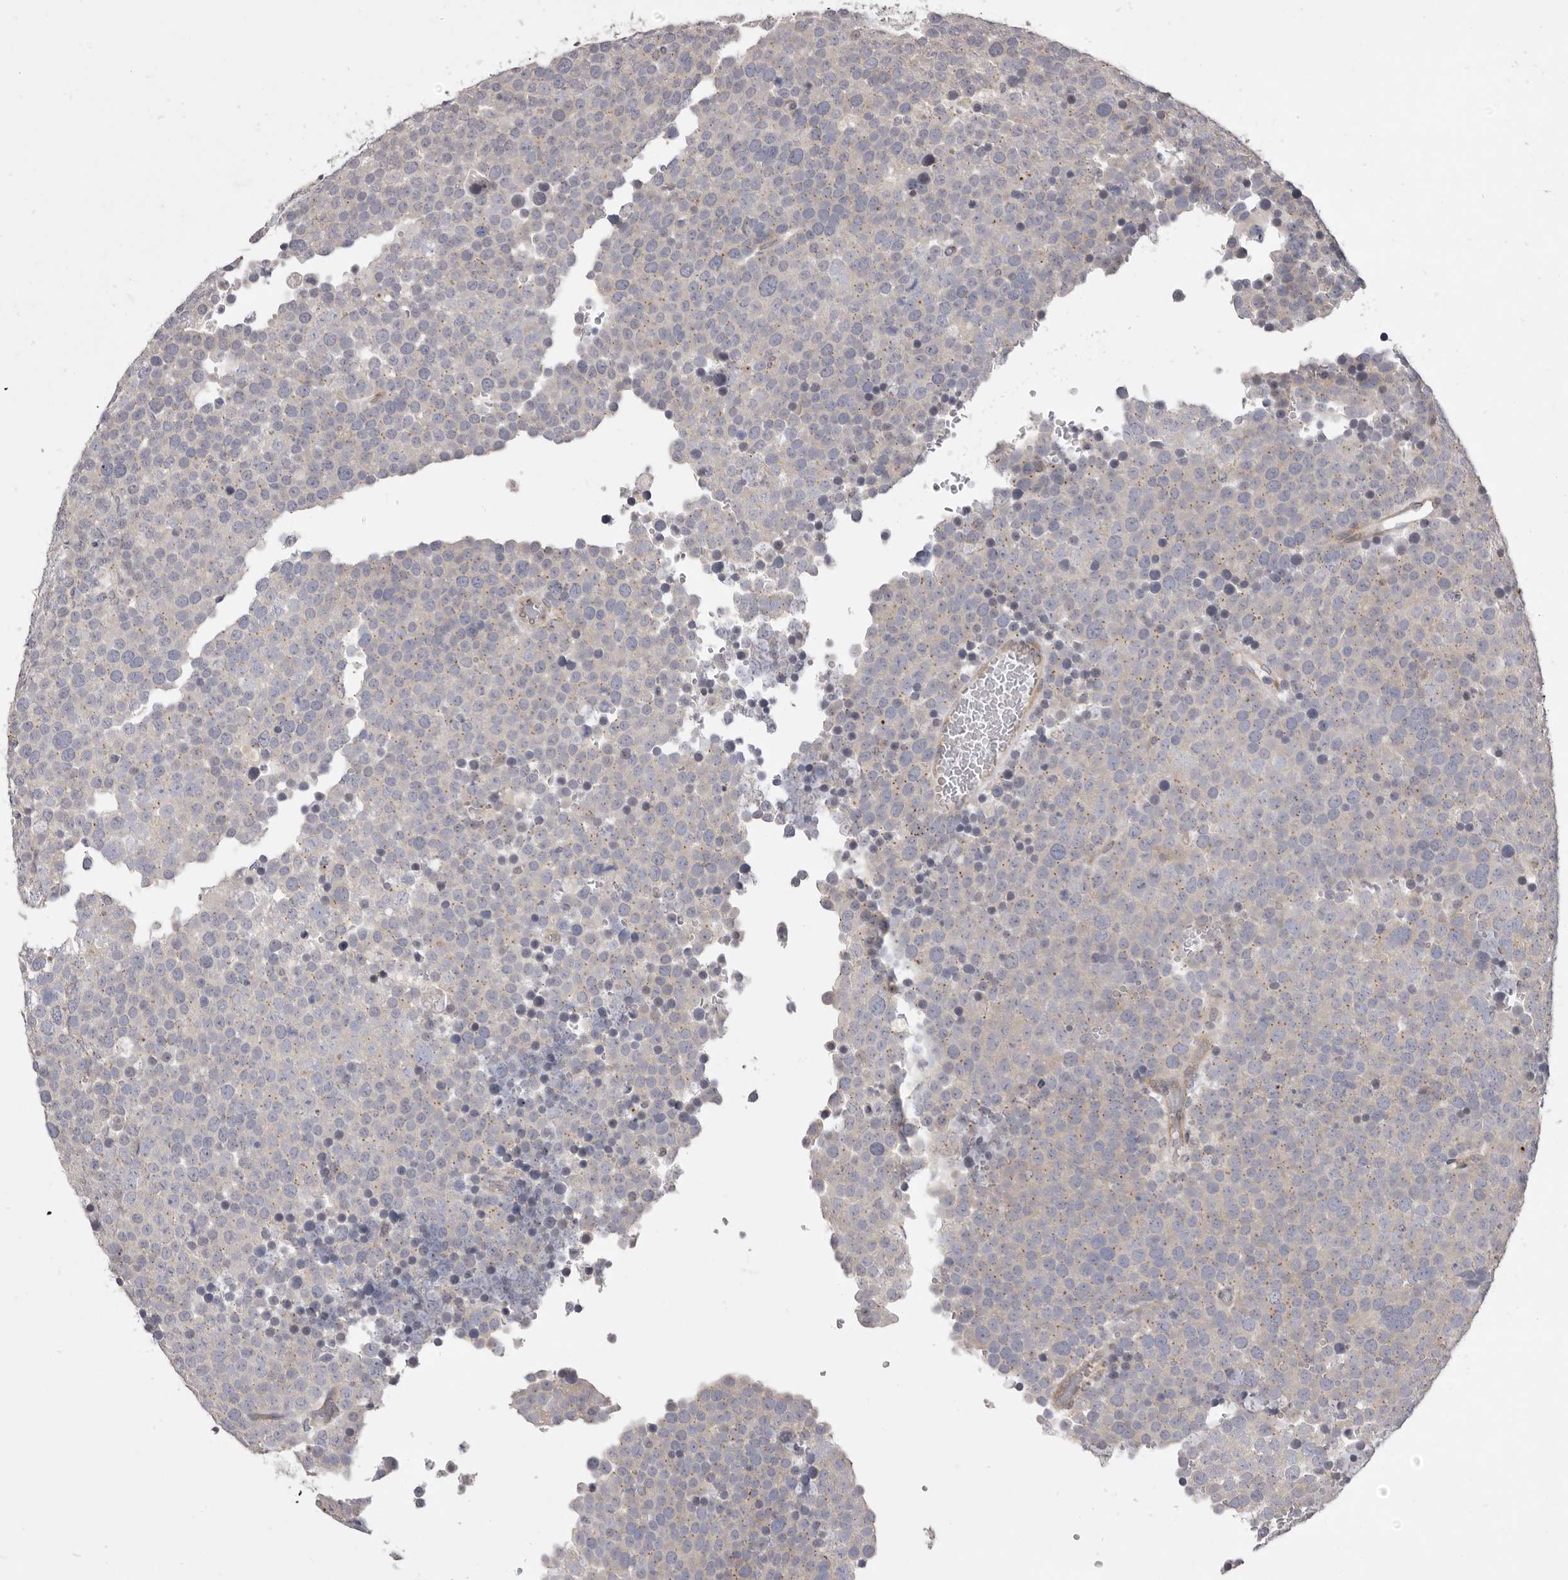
{"staining": {"intensity": "negative", "quantity": "none", "location": "none"}, "tissue": "testis cancer", "cell_type": "Tumor cells", "image_type": "cancer", "snomed": [{"axis": "morphology", "description": "Seminoma, NOS"}, {"axis": "topography", "description": "Testis"}], "caption": "IHC histopathology image of neoplastic tissue: testis cancer stained with DAB shows no significant protein expression in tumor cells.", "gene": "TBC1D8B", "patient": {"sex": "male", "age": 71}}